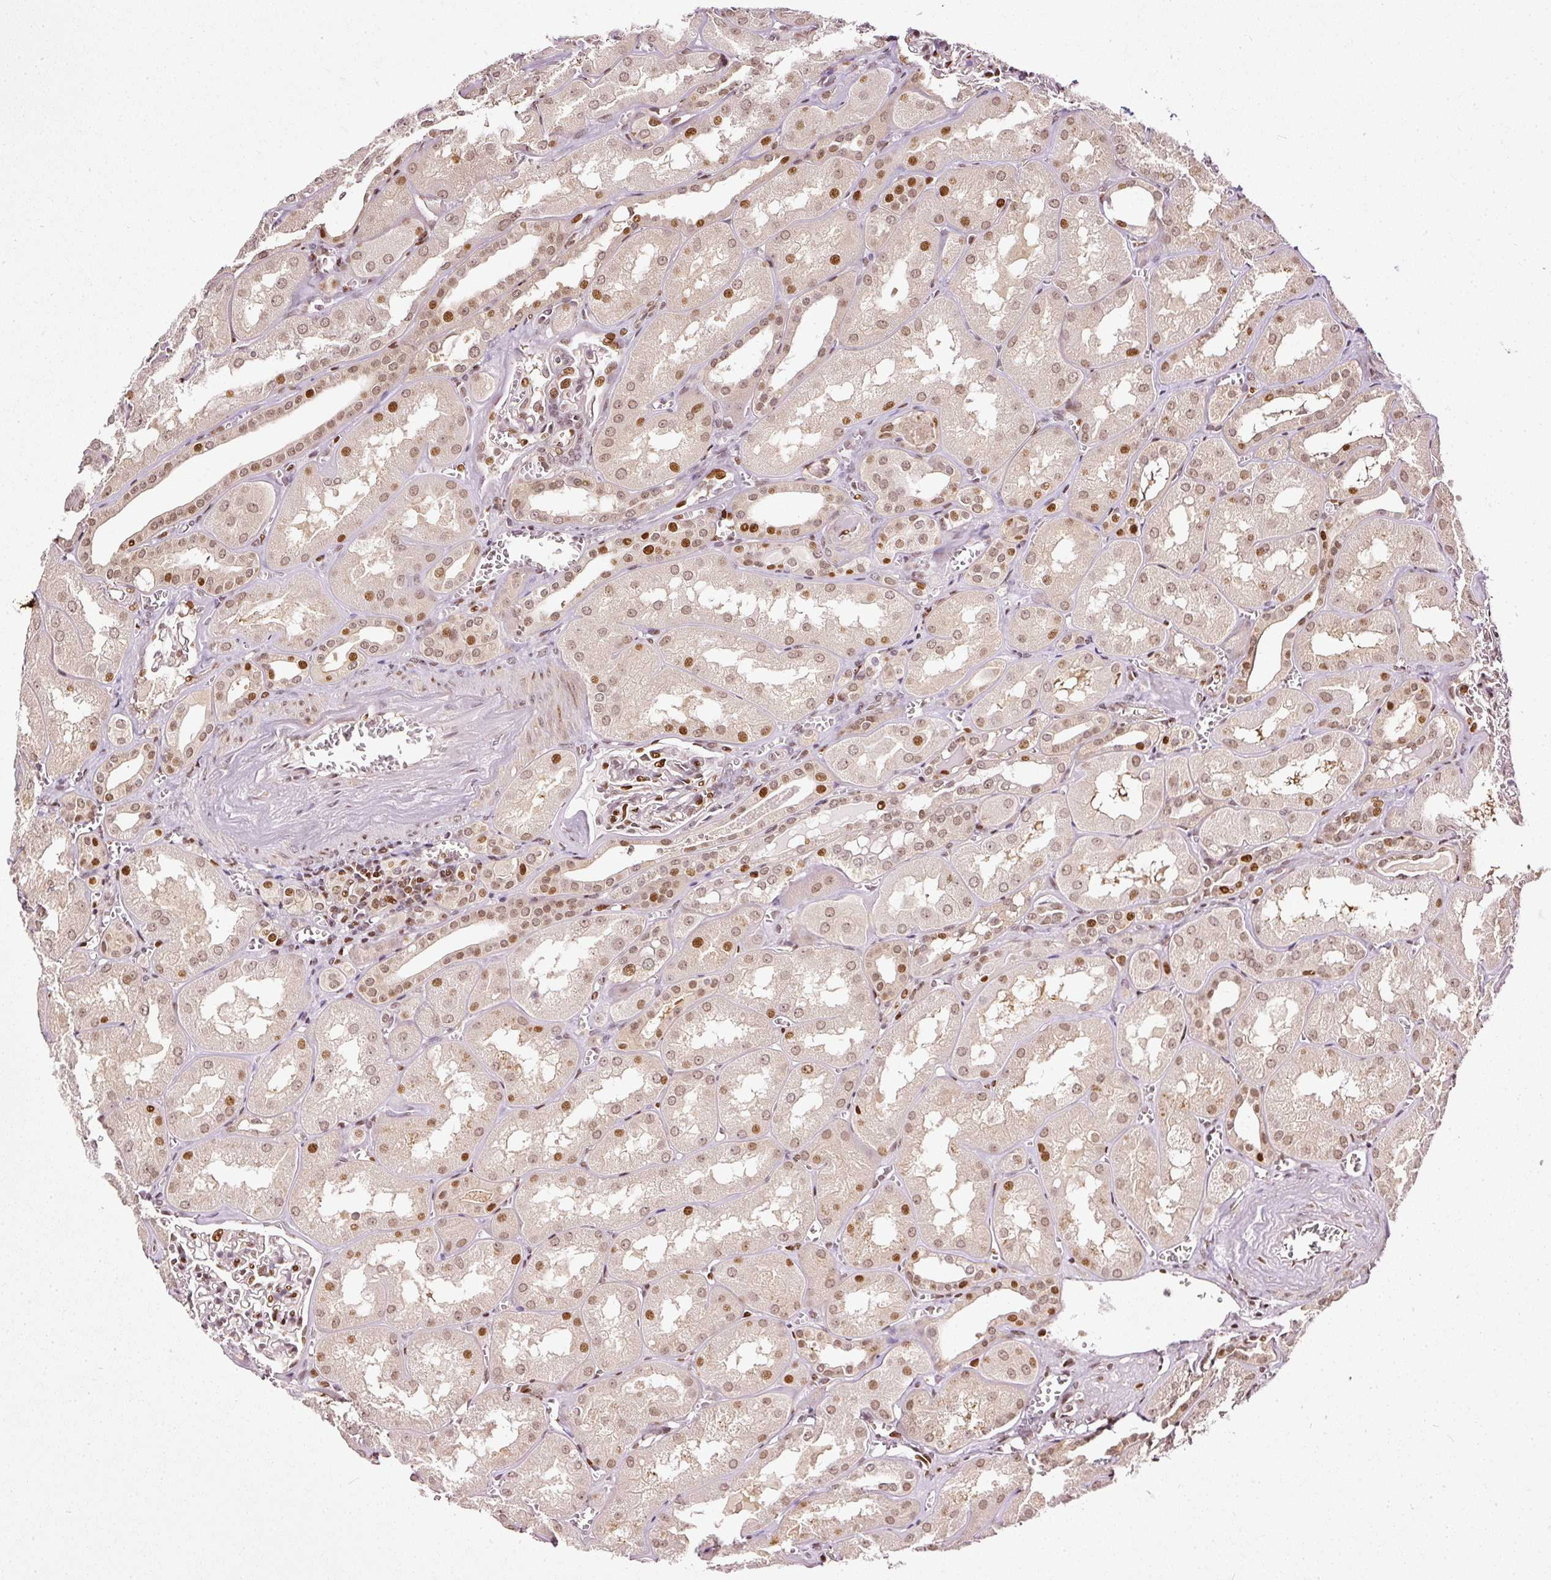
{"staining": {"intensity": "moderate", "quantity": "25%-75%", "location": "nuclear"}, "tissue": "kidney", "cell_type": "Cells in glomeruli", "image_type": "normal", "snomed": [{"axis": "morphology", "description": "Normal tissue, NOS"}, {"axis": "topography", "description": "Kidney"}], "caption": "Protein expression analysis of normal human kidney reveals moderate nuclear expression in about 25%-75% of cells in glomeruli. Immunohistochemistry (ihc) stains the protein in brown and the nuclei are stained blue.", "gene": "ZNF778", "patient": {"sex": "male", "age": 61}}